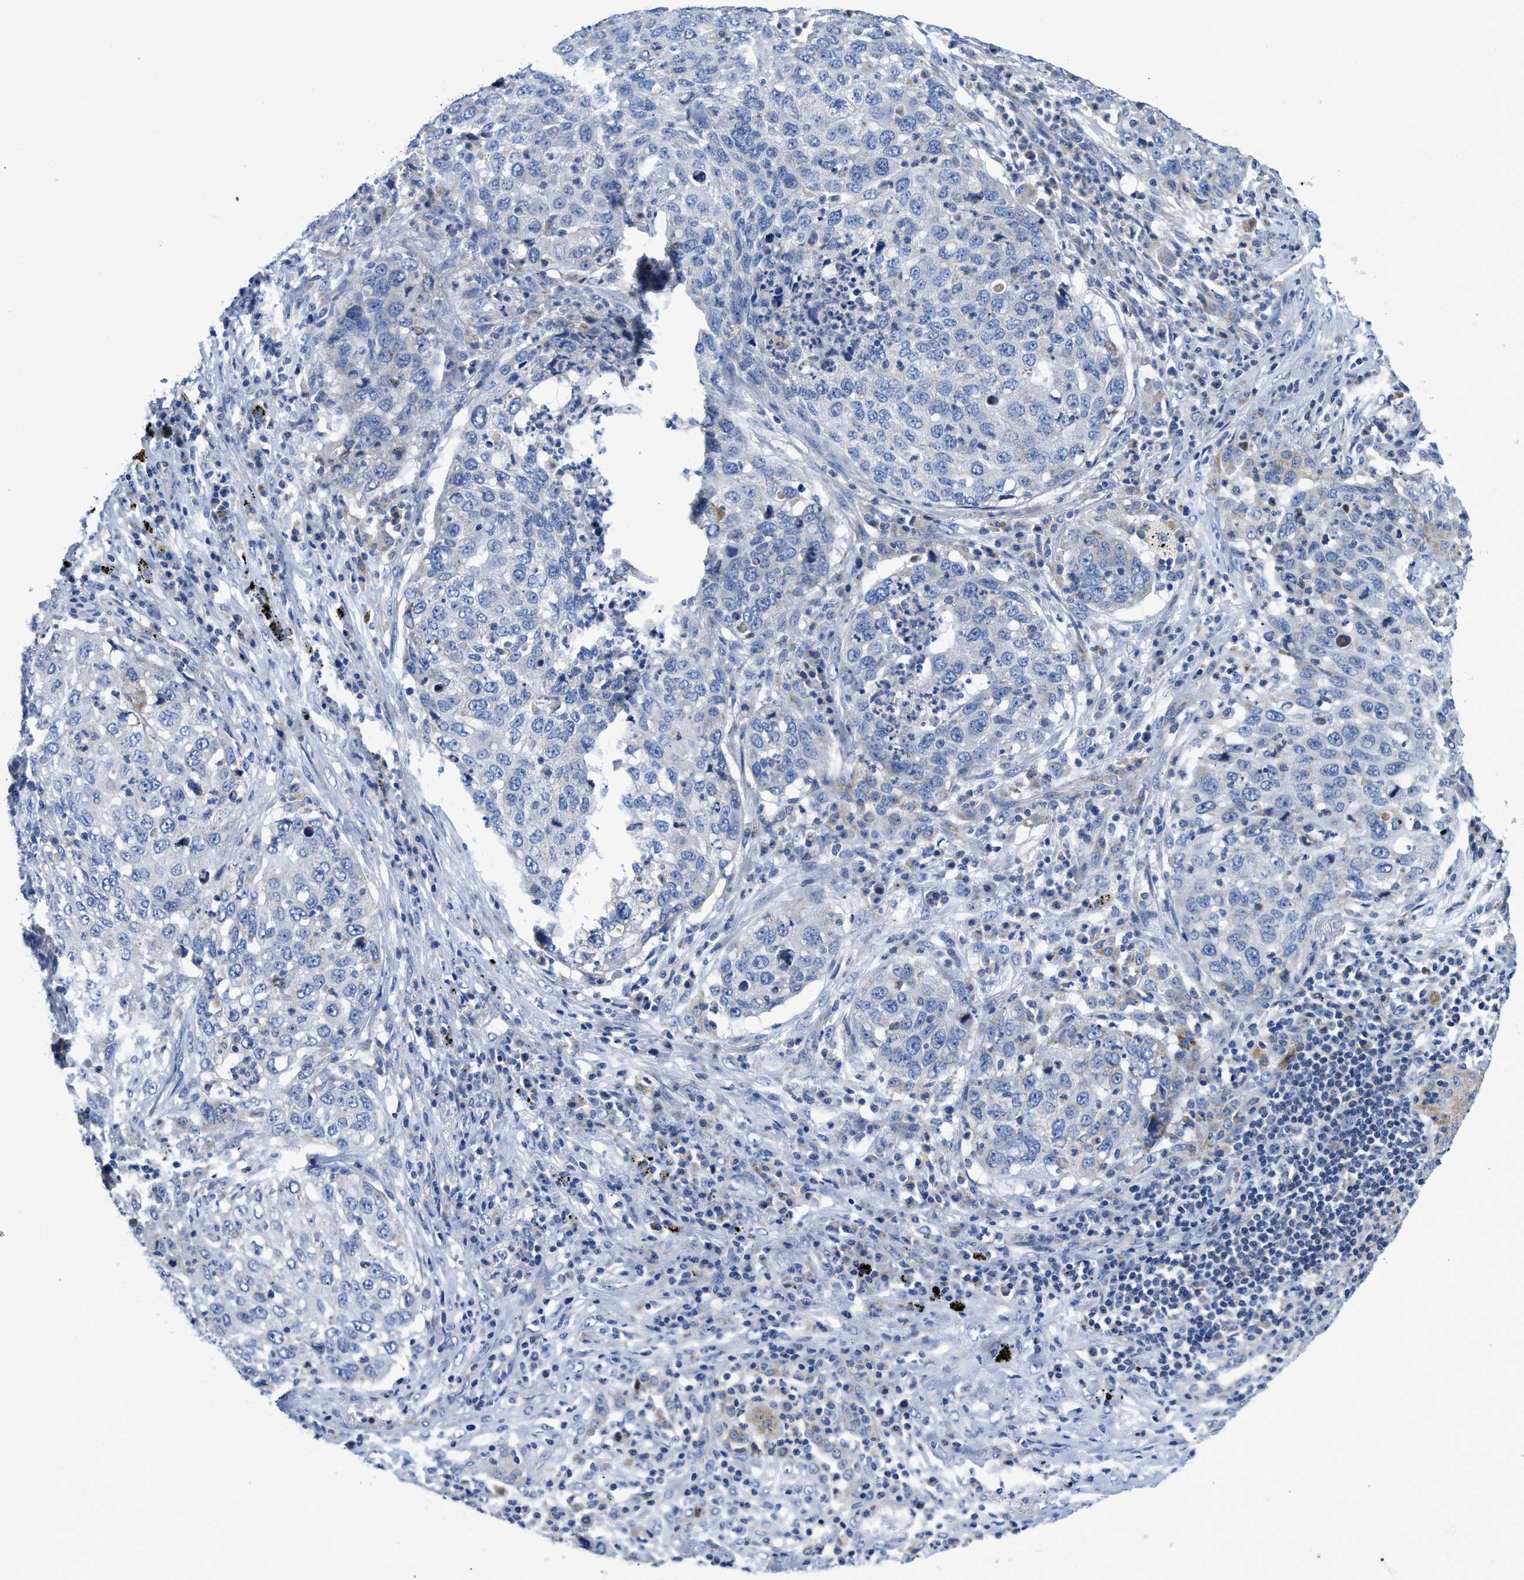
{"staining": {"intensity": "negative", "quantity": "none", "location": "none"}, "tissue": "lung cancer", "cell_type": "Tumor cells", "image_type": "cancer", "snomed": [{"axis": "morphology", "description": "Squamous cell carcinoma, NOS"}, {"axis": "topography", "description": "Lung"}], "caption": "Protein analysis of lung cancer (squamous cell carcinoma) exhibits no significant expression in tumor cells.", "gene": "SLC25A13", "patient": {"sex": "female", "age": 63}}